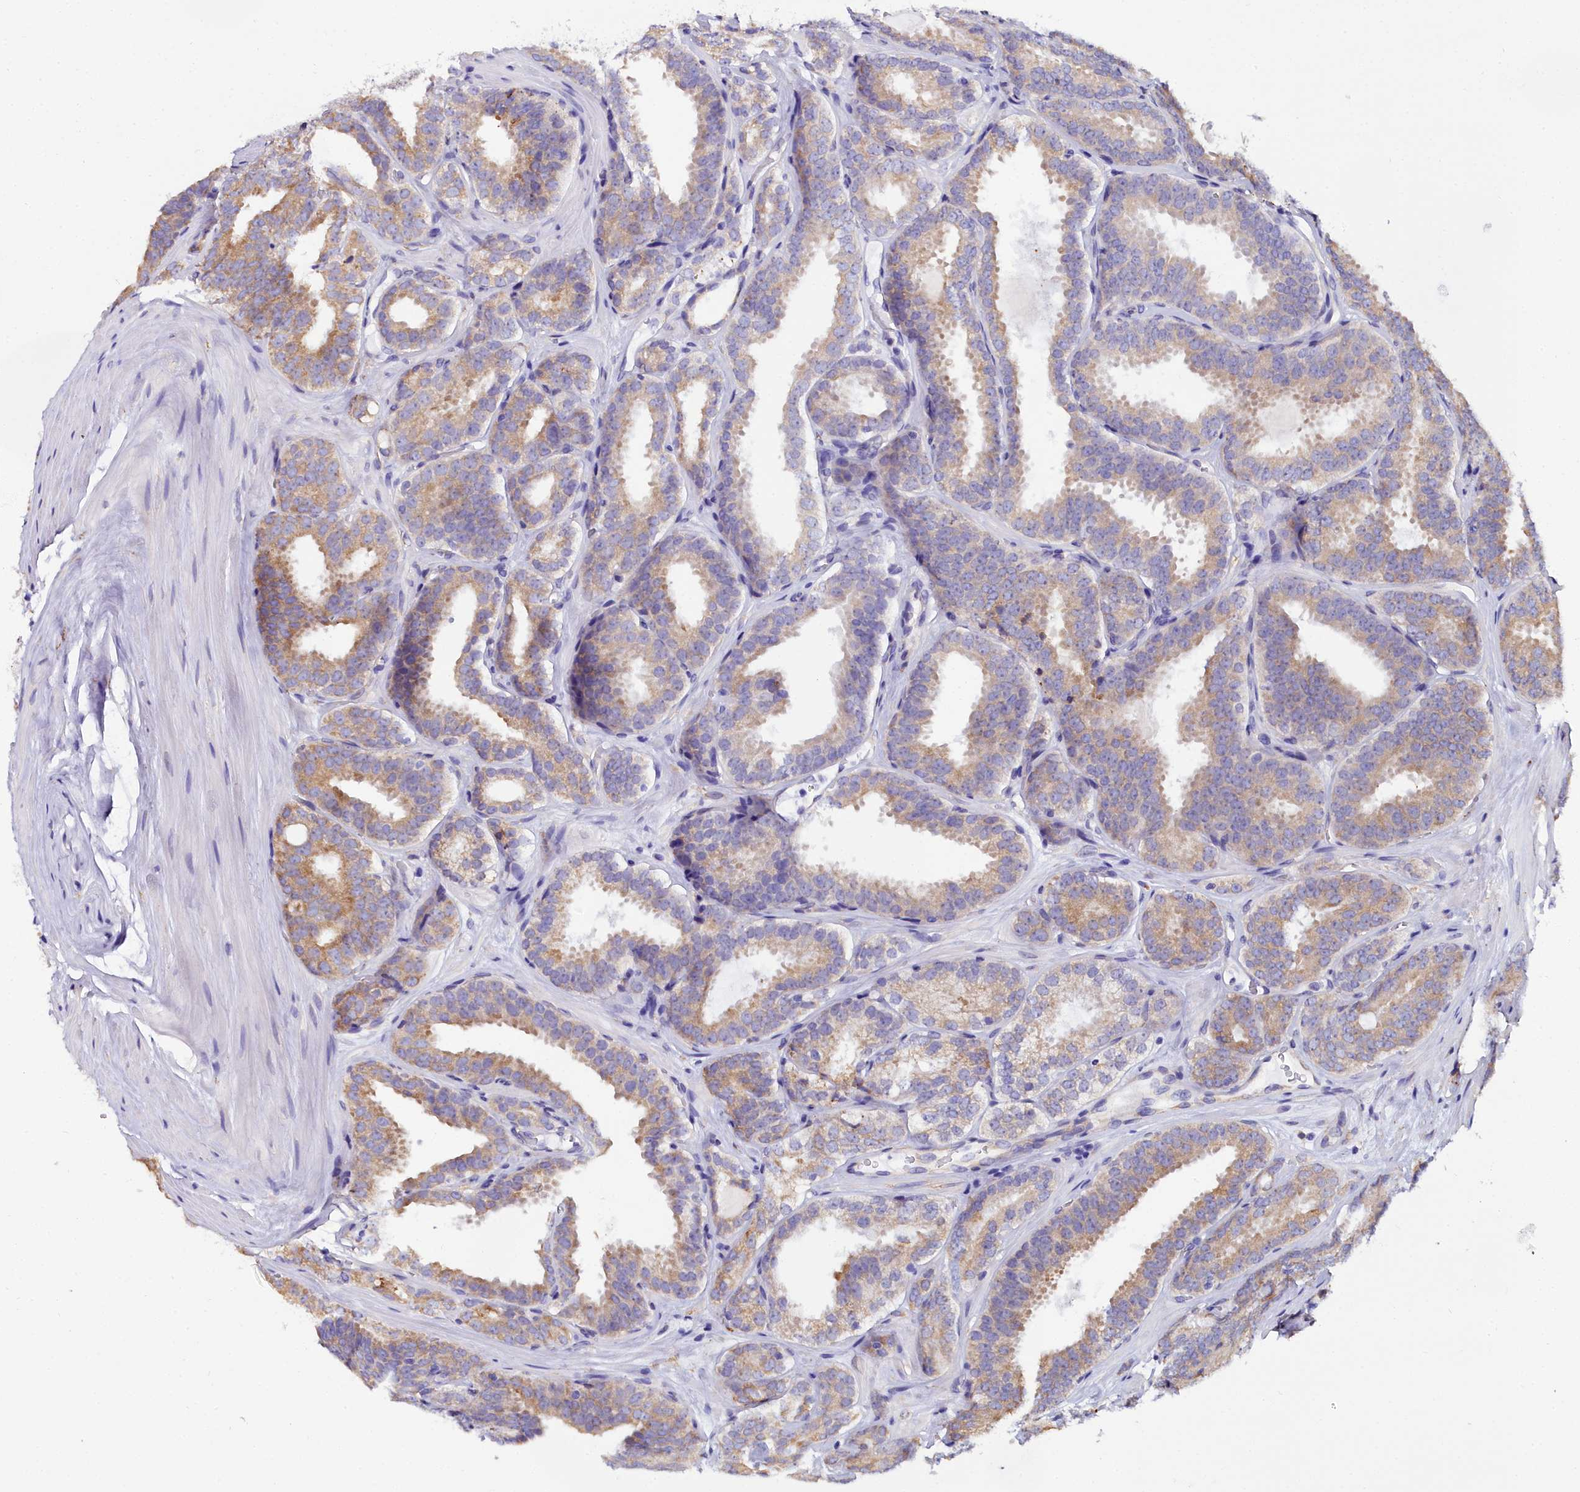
{"staining": {"intensity": "moderate", "quantity": "25%-75%", "location": "cytoplasmic/membranous"}, "tissue": "prostate cancer", "cell_type": "Tumor cells", "image_type": "cancer", "snomed": [{"axis": "morphology", "description": "Adenocarcinoma, High grade"}, {"axis": "topography", "description": "Prostate"}], "caption": "Immunohistochemical staining of prostate cancer (adenocarcinoma (high-grade)) reveals moderate cytoplasmic/membranous protein expression in about 25%-75% of tumor cells.", "gene": "TXNDC5", "patient": {"sex": "male", "age": 63}}